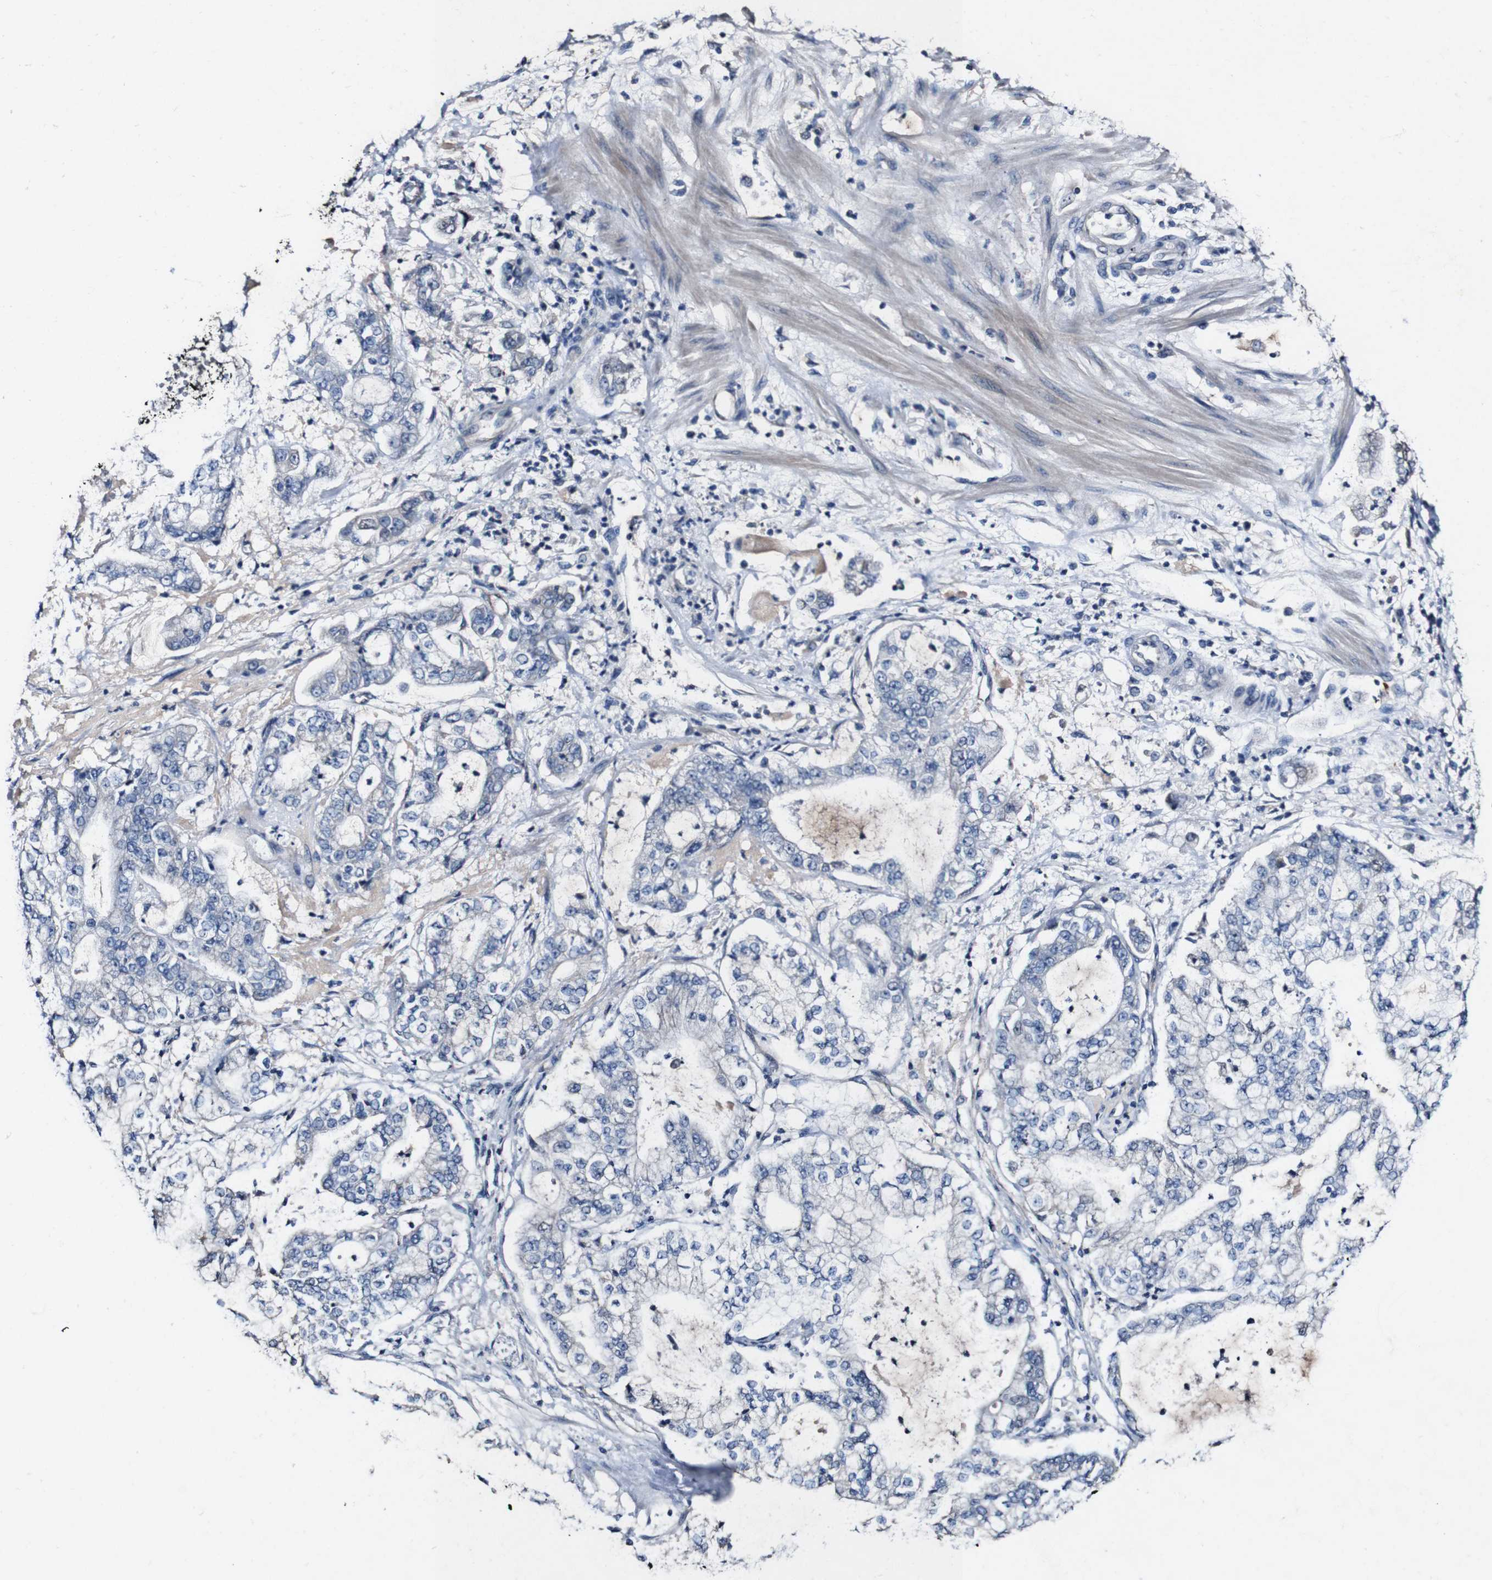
{"staining": {"intensity": "weak", "quantity": "<25%", "location": "cytoplasmic/membranous"}, "tissue": "stomach cancer", "cell_type": "Tumor cells", "image_type": "cancer", "snomed": [{"axis": "morphology", "description": "Adenocarcinoma, NOS"}, {"axis": "topography", "description": "Stomach"}], "caption": "High magnification brightfield microscopy of stomach cancer stained with DAB (brown) and counterstained with hematoxylin (blue): tumor cells show no significant staining.", "gene": "GRAMD1A", "patient": {"sex": "male", "age": 76}}